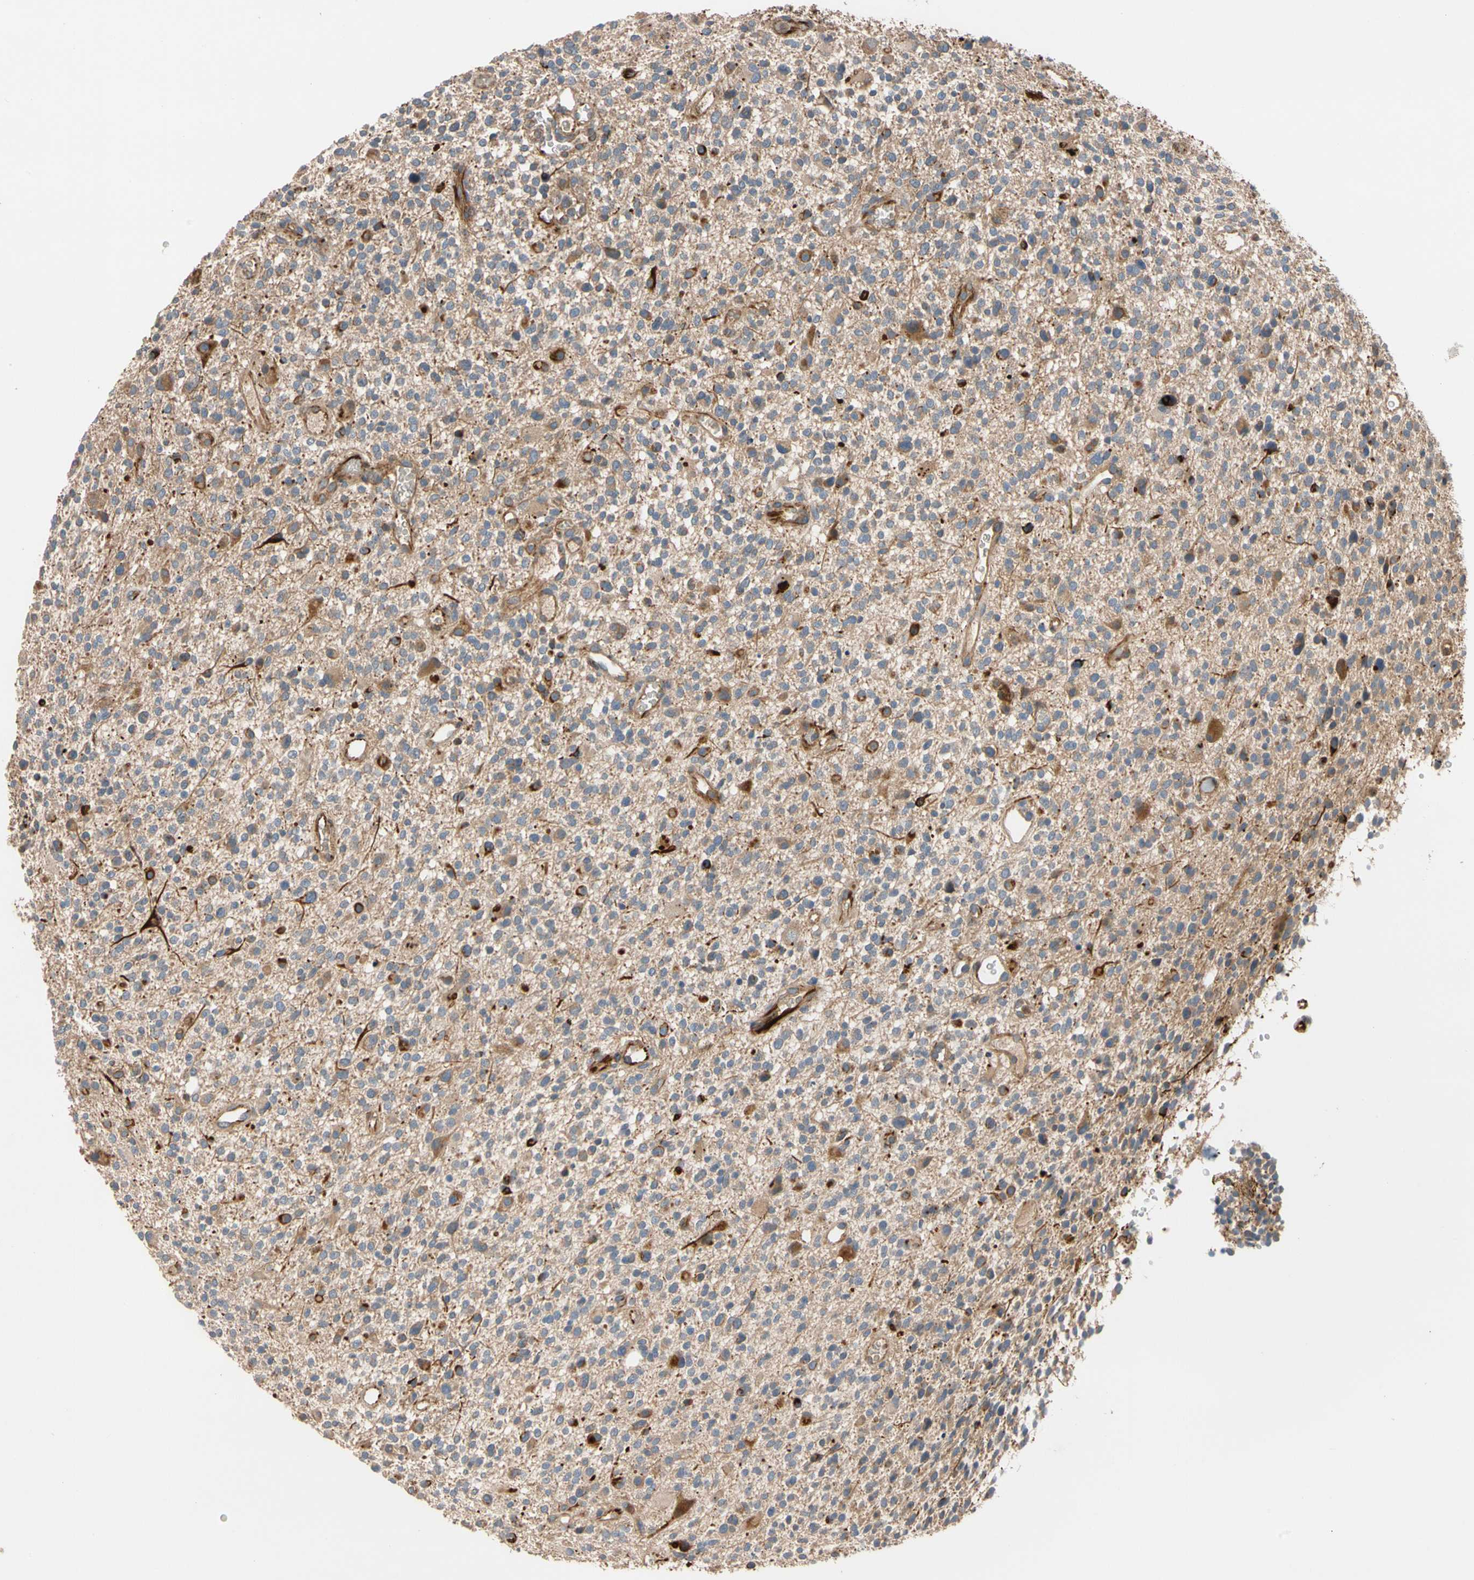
{"staining": {"intensity": "moderate", "quantity": ">75%", "location": "cytoplasmic/membranous"}, "tissue": "glioma", "cell_type": "Tumor cells", "image_type": "cancer", "snomed": [{"axis": "morphology", "description": "Glioma, malignant, High grade"}, {"axis": "topography", "description": "Brain"}], "caption": "Immunohistochemistry (IHC) (DAB) staining of human glioma displays moderate cytoplasmic/membranous protein staining in approximately >75% of tumor cells.", "gene": "FGD6", "patient": {"sex": "male", "age": 48}}